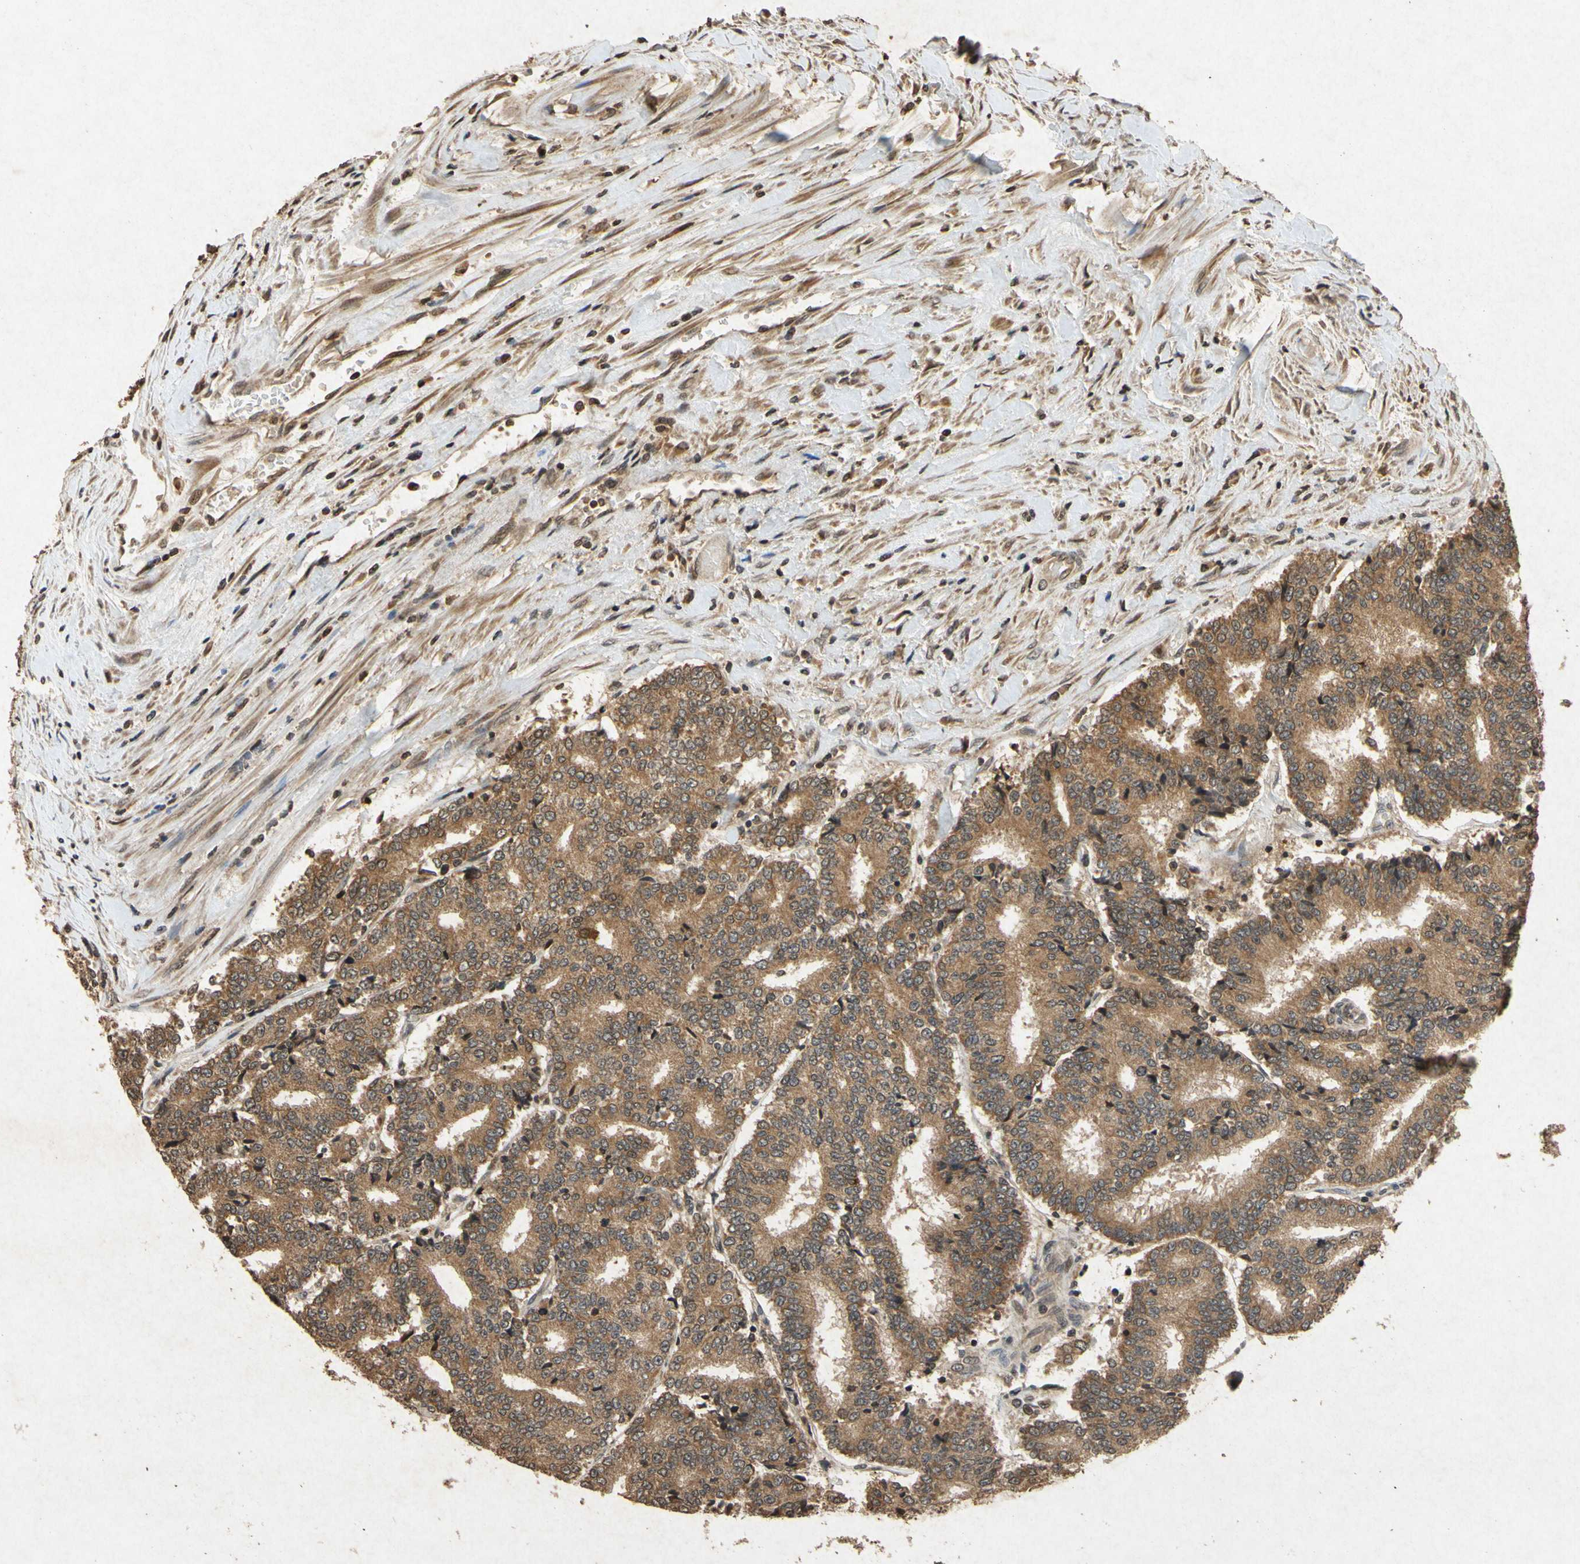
{"staining": {"intensity": "moderate", "quantity": ">75%", "location": "cytoplasmic/membranous"}, "tissue": "prostate cancer", "cell_type": "Tumor cells", "image_type": "cancer", "snomed": [{"axis": "morphology", "description": "Normal tissue, NOS"}, {"axis": "morphology", "description": "Adenocarcinoma, High grade"}, {"axis": "topography", "description": "Prostate"}, {"axis": "topography", "description": "Seminal veicle"}], "caption": "IHC (DAB (3,3'-diaminobenzidine)) staining of human adenocarcinoma (high-grade) (prostate) displays moderate cytoplasmic/membranous protein expression in approximately >75% of tumor cells.", "gene": "ATP6V1H", "patient": {"sex": "male", "age": 55}}